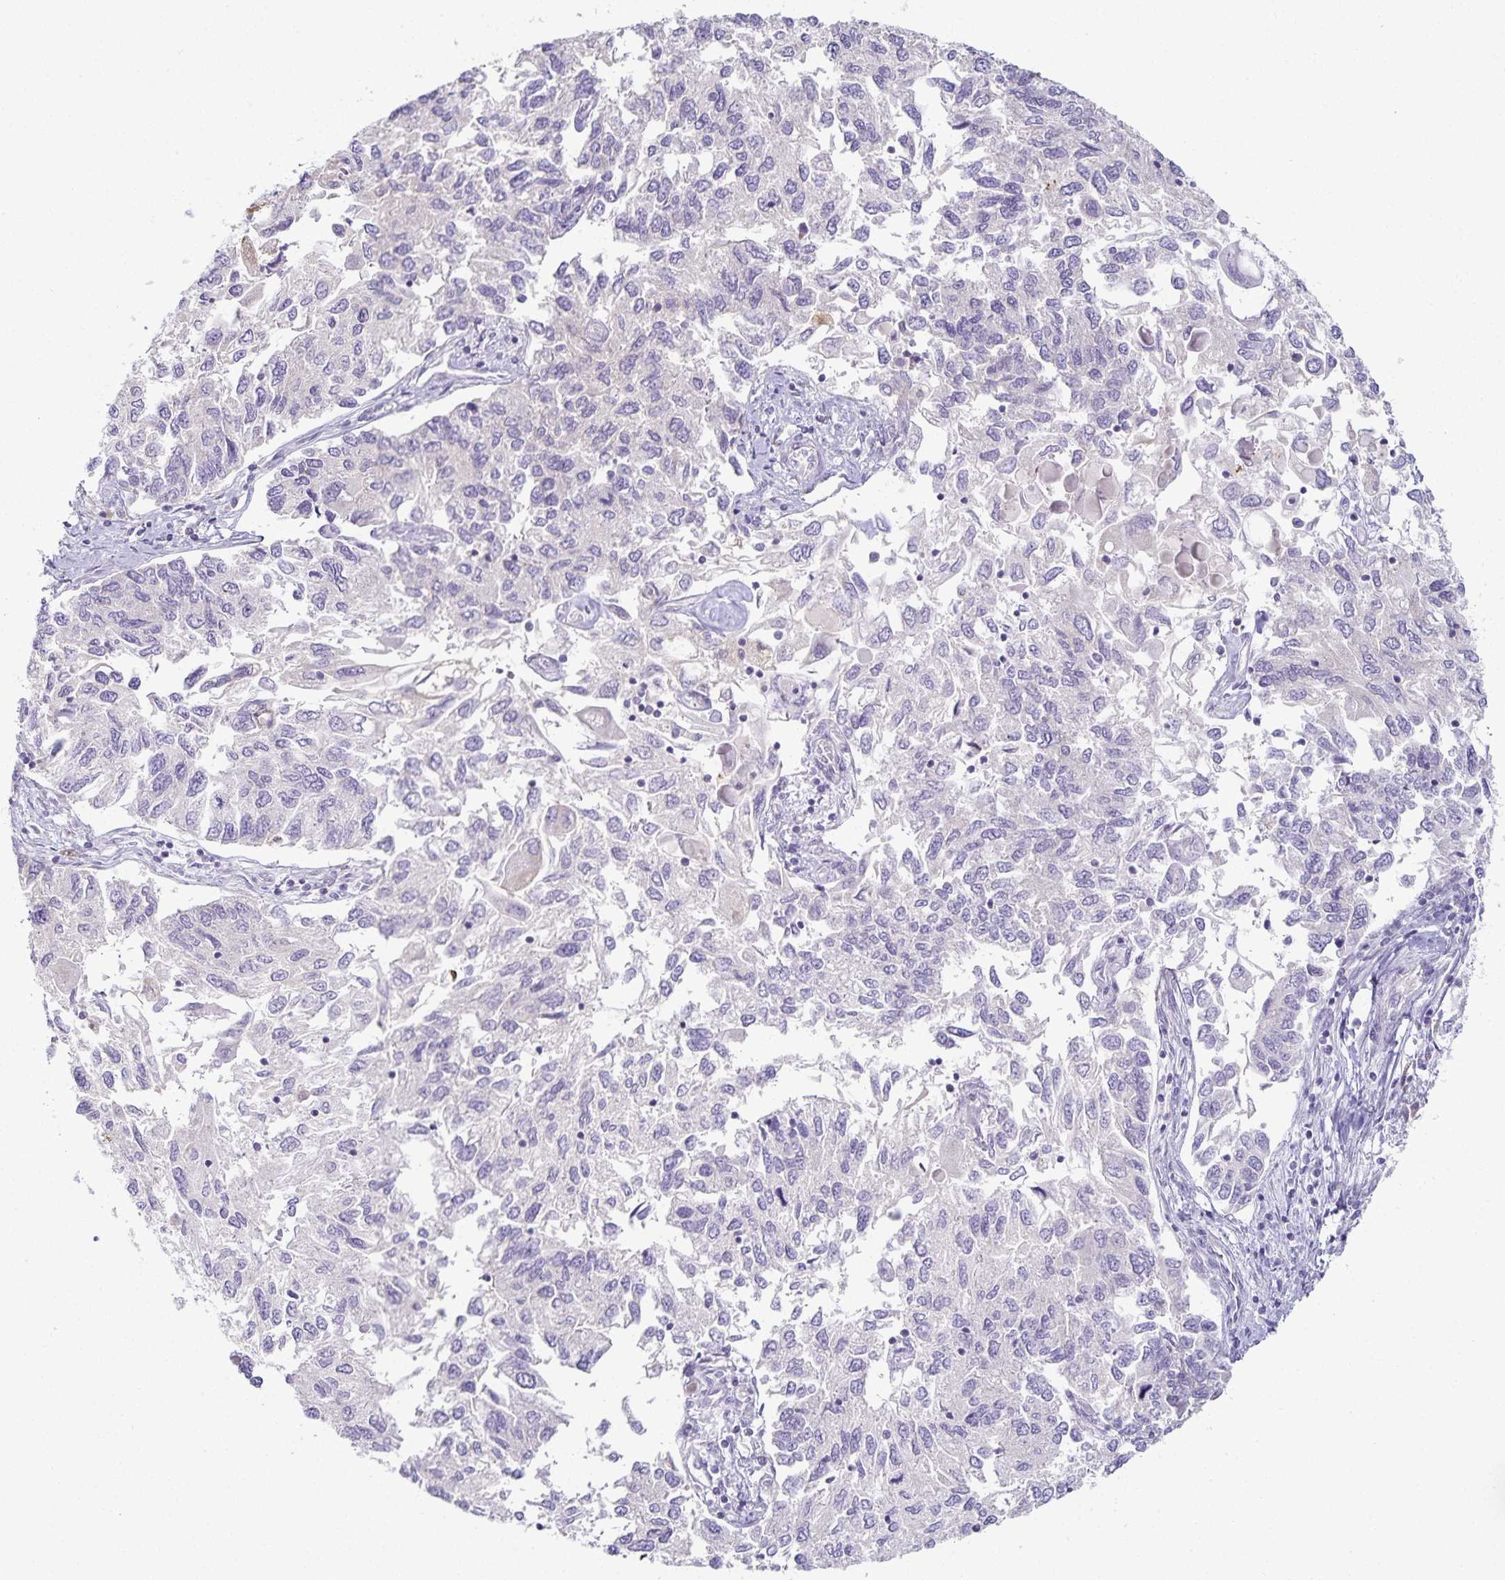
{"staining": {"intensity": "negative", "quantity": "none", "location": "none"}, "tissue": "endometrial cancer", "cell_type": "Tumor cells", "image_type": "cancer", "snomed": [{"axis": "morphology", "description": "Carcinoma, NOS"}, {"axis": "topography", "description": "Uterus"}], "caption": "The histopathology image exhibits no significant expression in tumor cells of carcinoma (endometrial).", "gene": "GP2", "patient": {"sex": "female", "age": 76}}